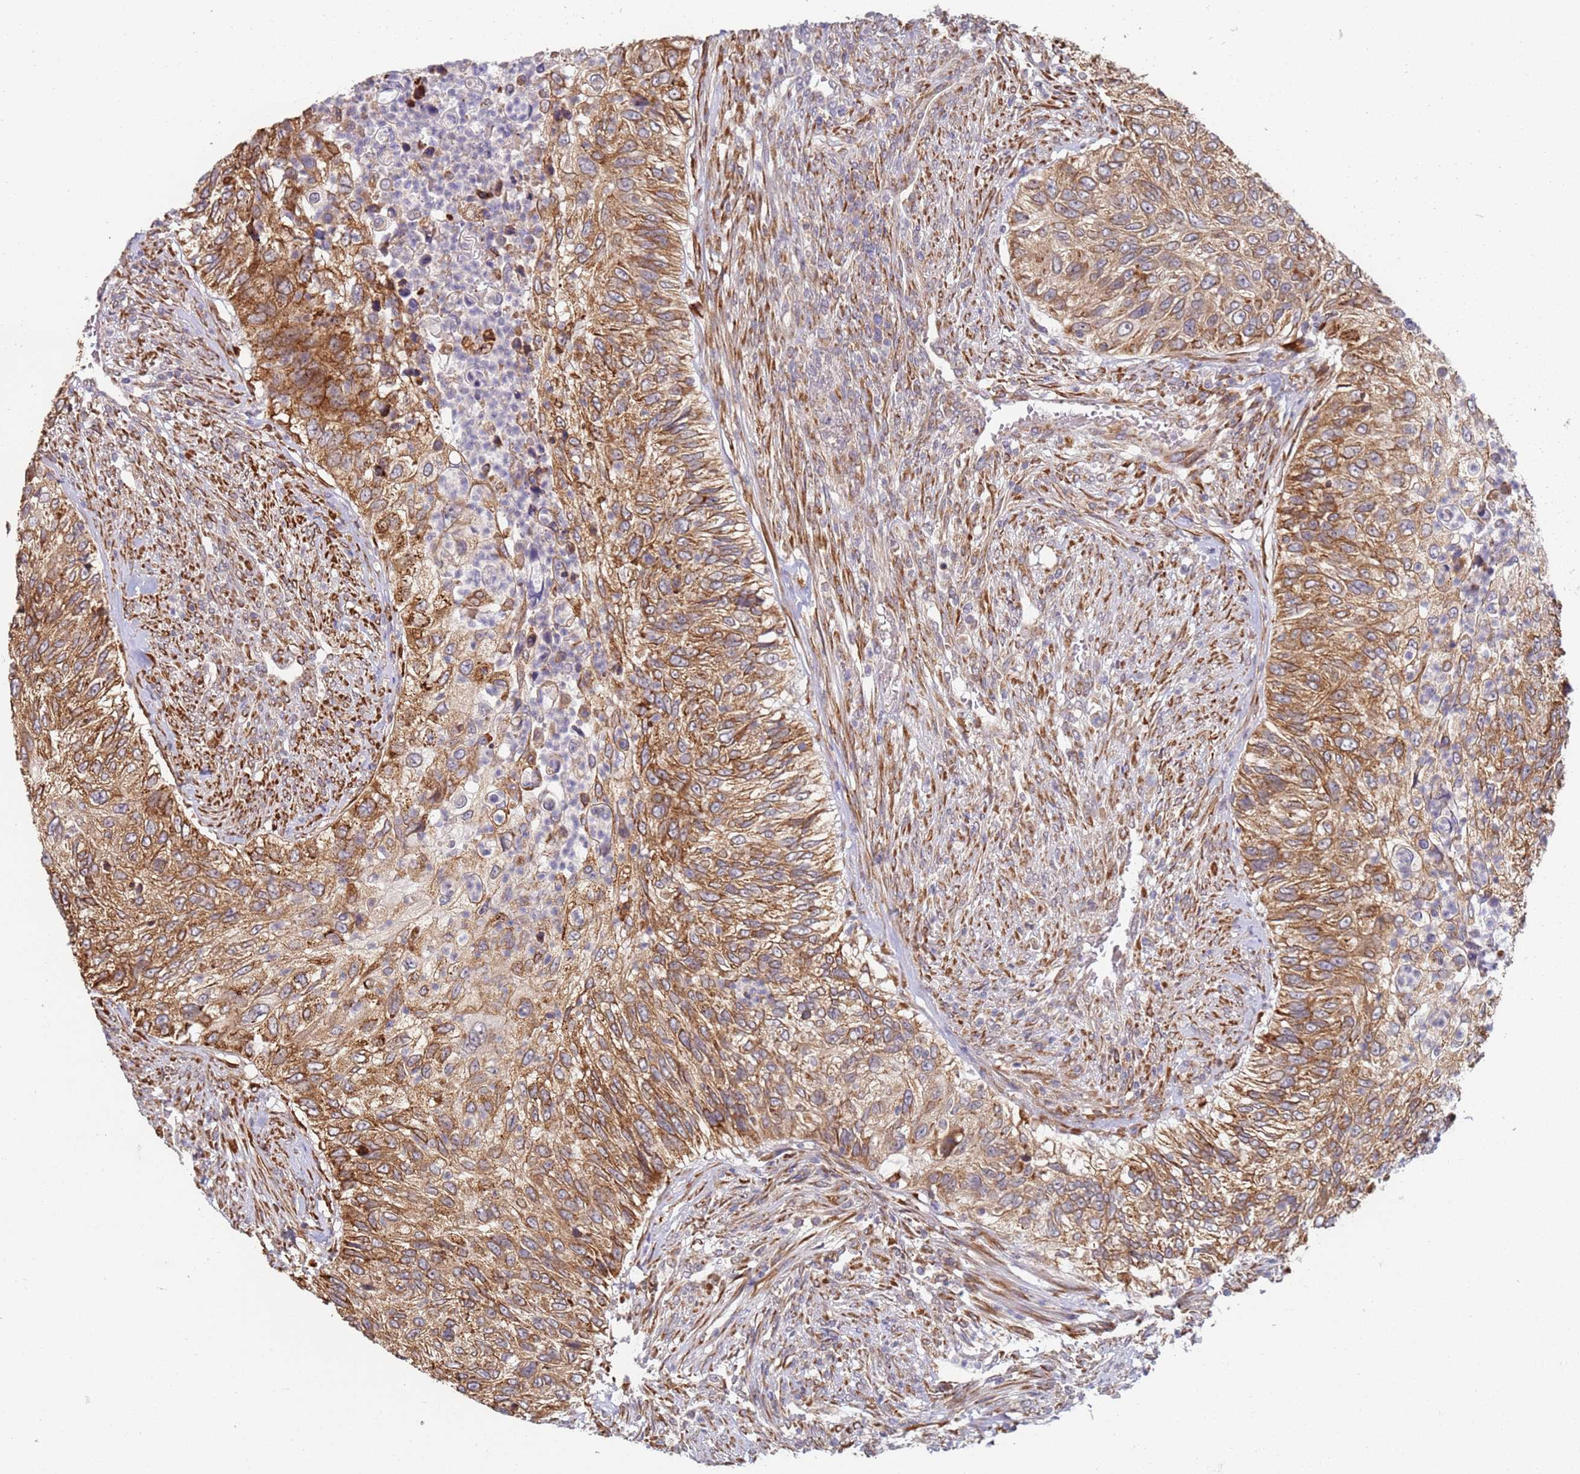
{"staining": {"intensity": "moderate", "quantity": ">75%", "location": "cytoplasmic/membranous"}, "tissue": "urothelial cancer", "cell_type": "Tumor cells", "image_type": "cancer", "snomed": [{"axis": "morphology", "description": "Urothelial carcinoma, High grade"}, {"axis": "topography", "description": "Urinary bladder"}], "caption": "A brown stain labels moderate cytoplasmic/membranous positivity of a protein in urothelial carcinoma (high-grade) tumor cells.", "gene": "VRK2", "patient": {"sex": "female", "age": 60}}